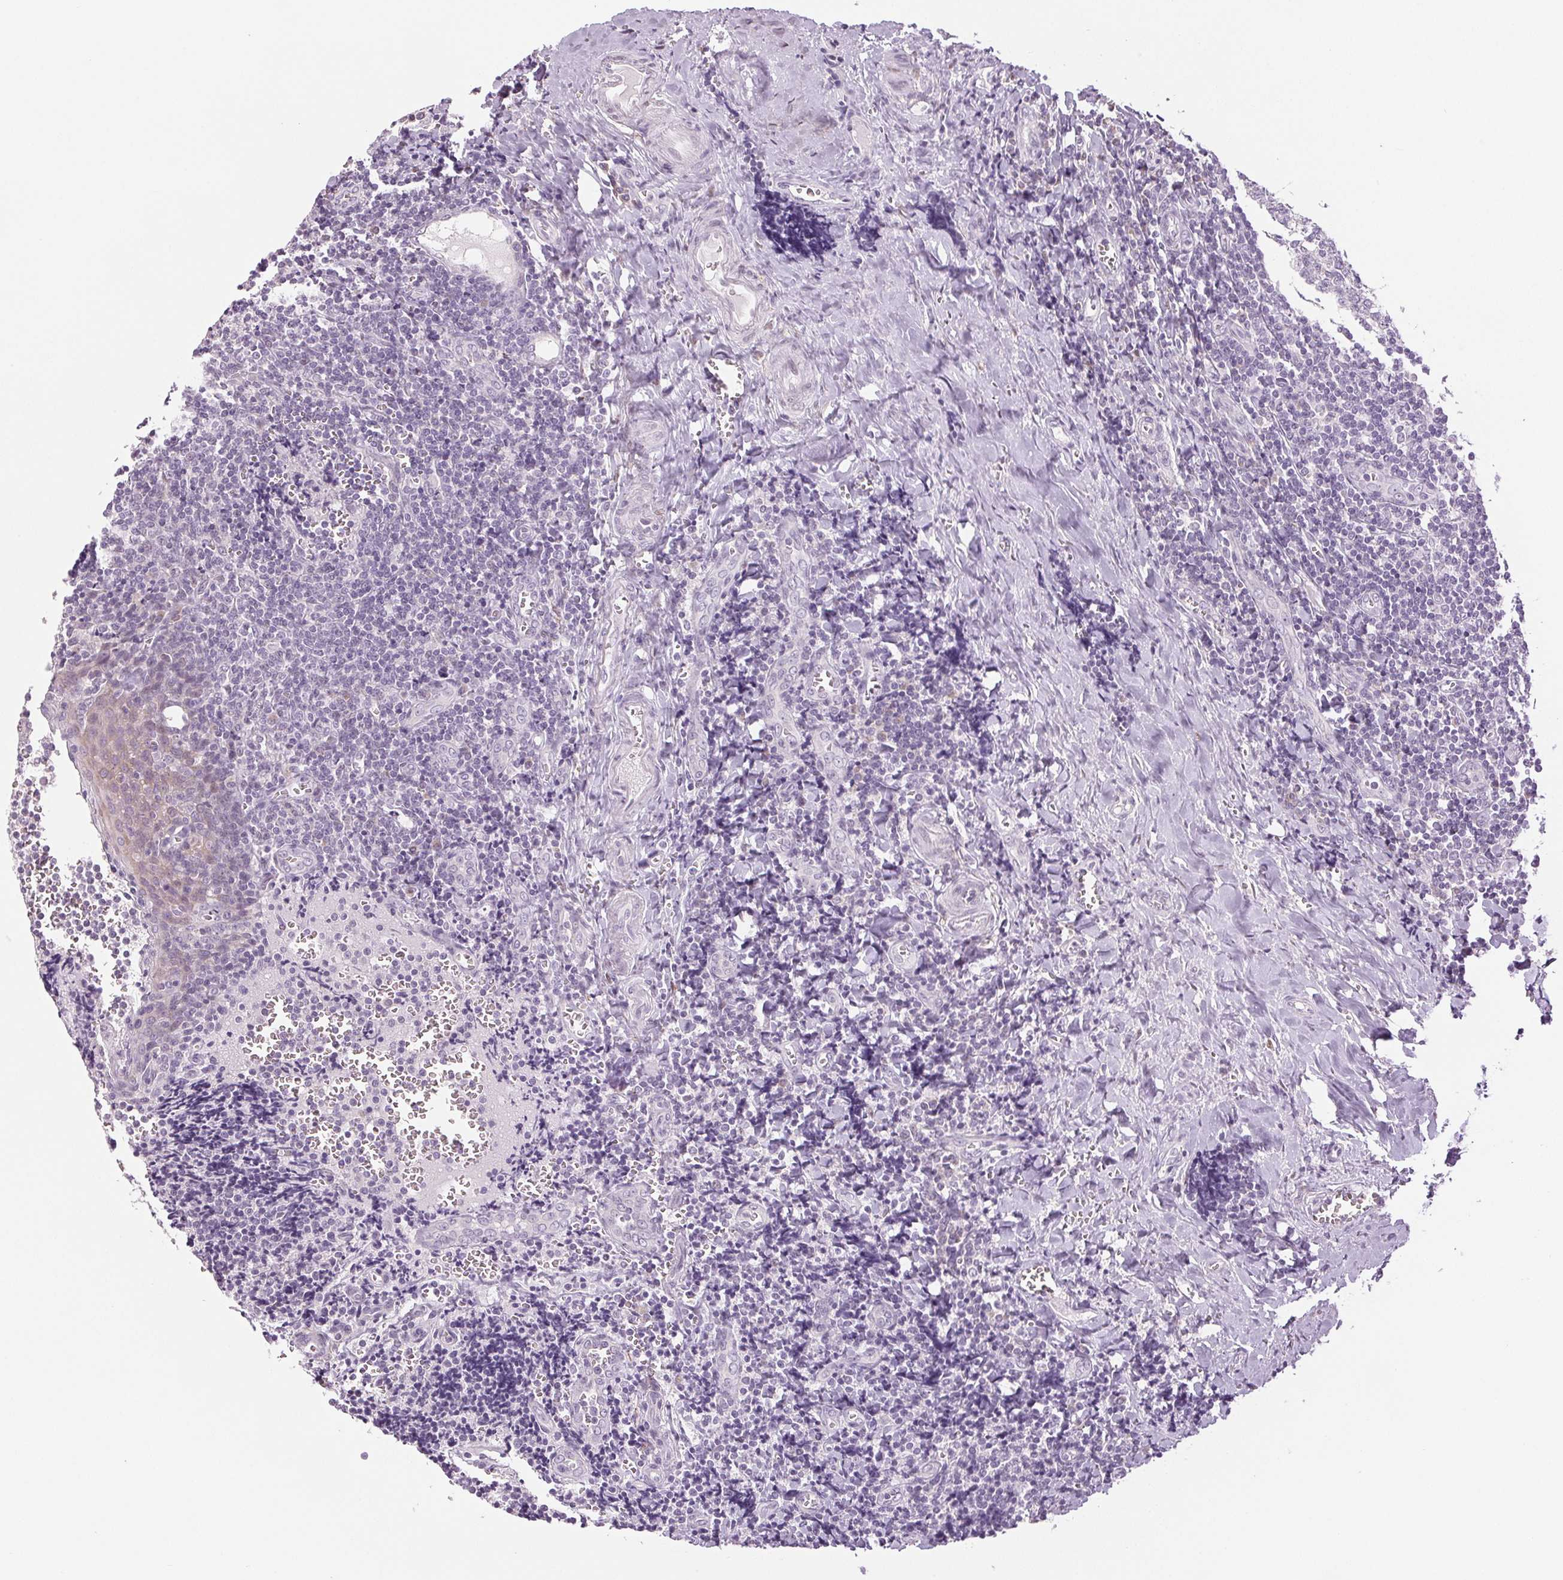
{"staining": {"intensity": "negative", "quantity": "none", "location": "none"}, "tissue": "tonsil", "cell_type": "Germinal center cells", "image_type": "normal", "snomed": [{"axis": "morphology", "description": "Normal tissue, NOS"}, {"axis": "morphology", "description": "Inflammation, NOS"}, {"axis": "topography", "description": "Tonsil"}], "caption": "This is an immunohistochemistry (IHC) histopathology image of benign tonsil. There is no expression in germinal center cells.", "gene": "DNAJC6", "patient": {"sex": "female", "age": 31}}